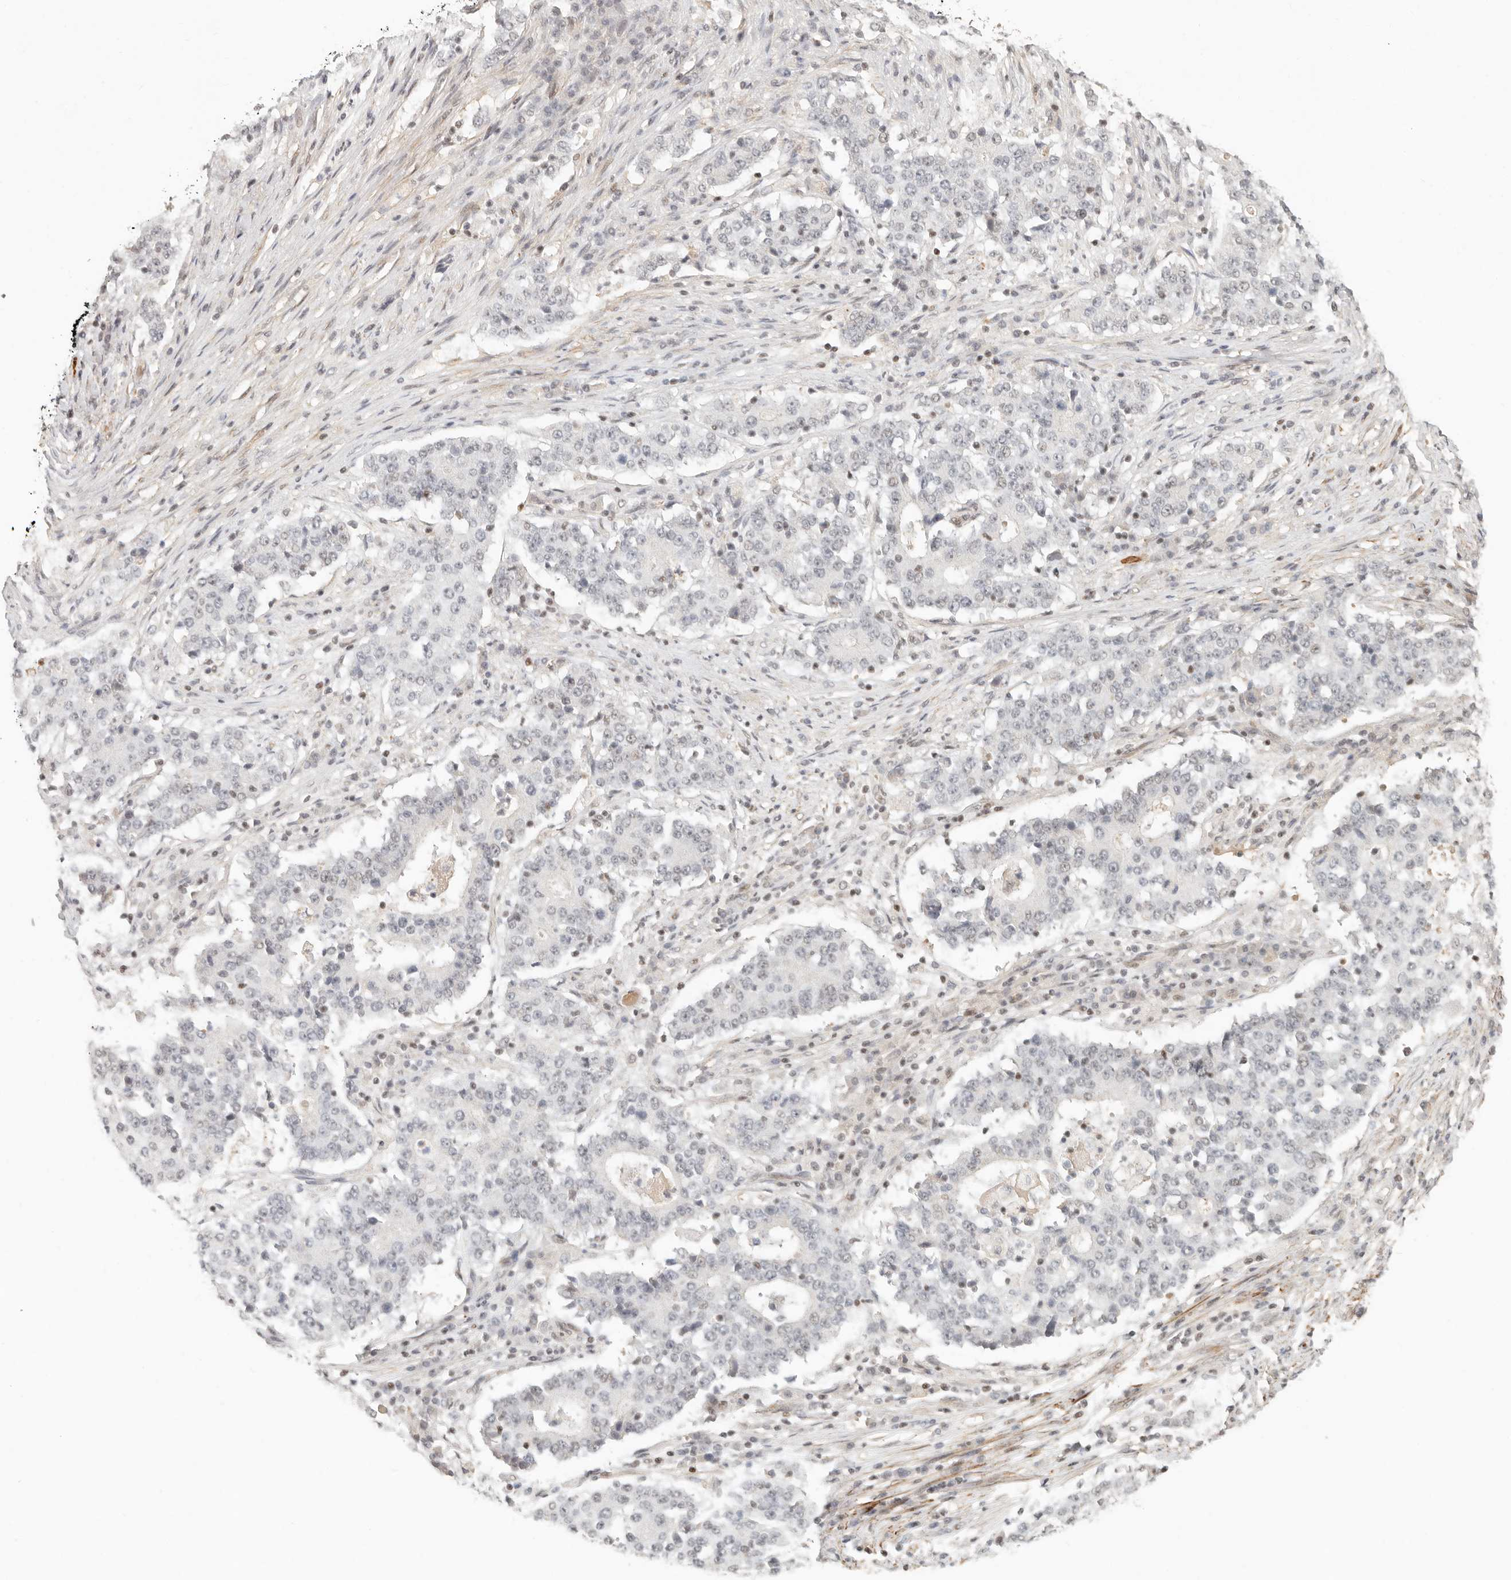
{"staining": {"intensity": "negative", "quantity": "none", "location": "none"}, "tissue": "stomach cancer", "cell_type": "Tumor cells", "image_type": "cancer", "snomed": [{"axis": "morphology", "description": "Adenocarcinoma, NOS"}, {"axis": "topography", "description": "Stomach"}], "caption": "A high-resolution histopathology image shows immunohistochemistry staining of stomach adenocarcinoma, which displays no significant staining in tumor cells.", "gene": "GABPA", "patient": {"sex": "male", "age": 59}}